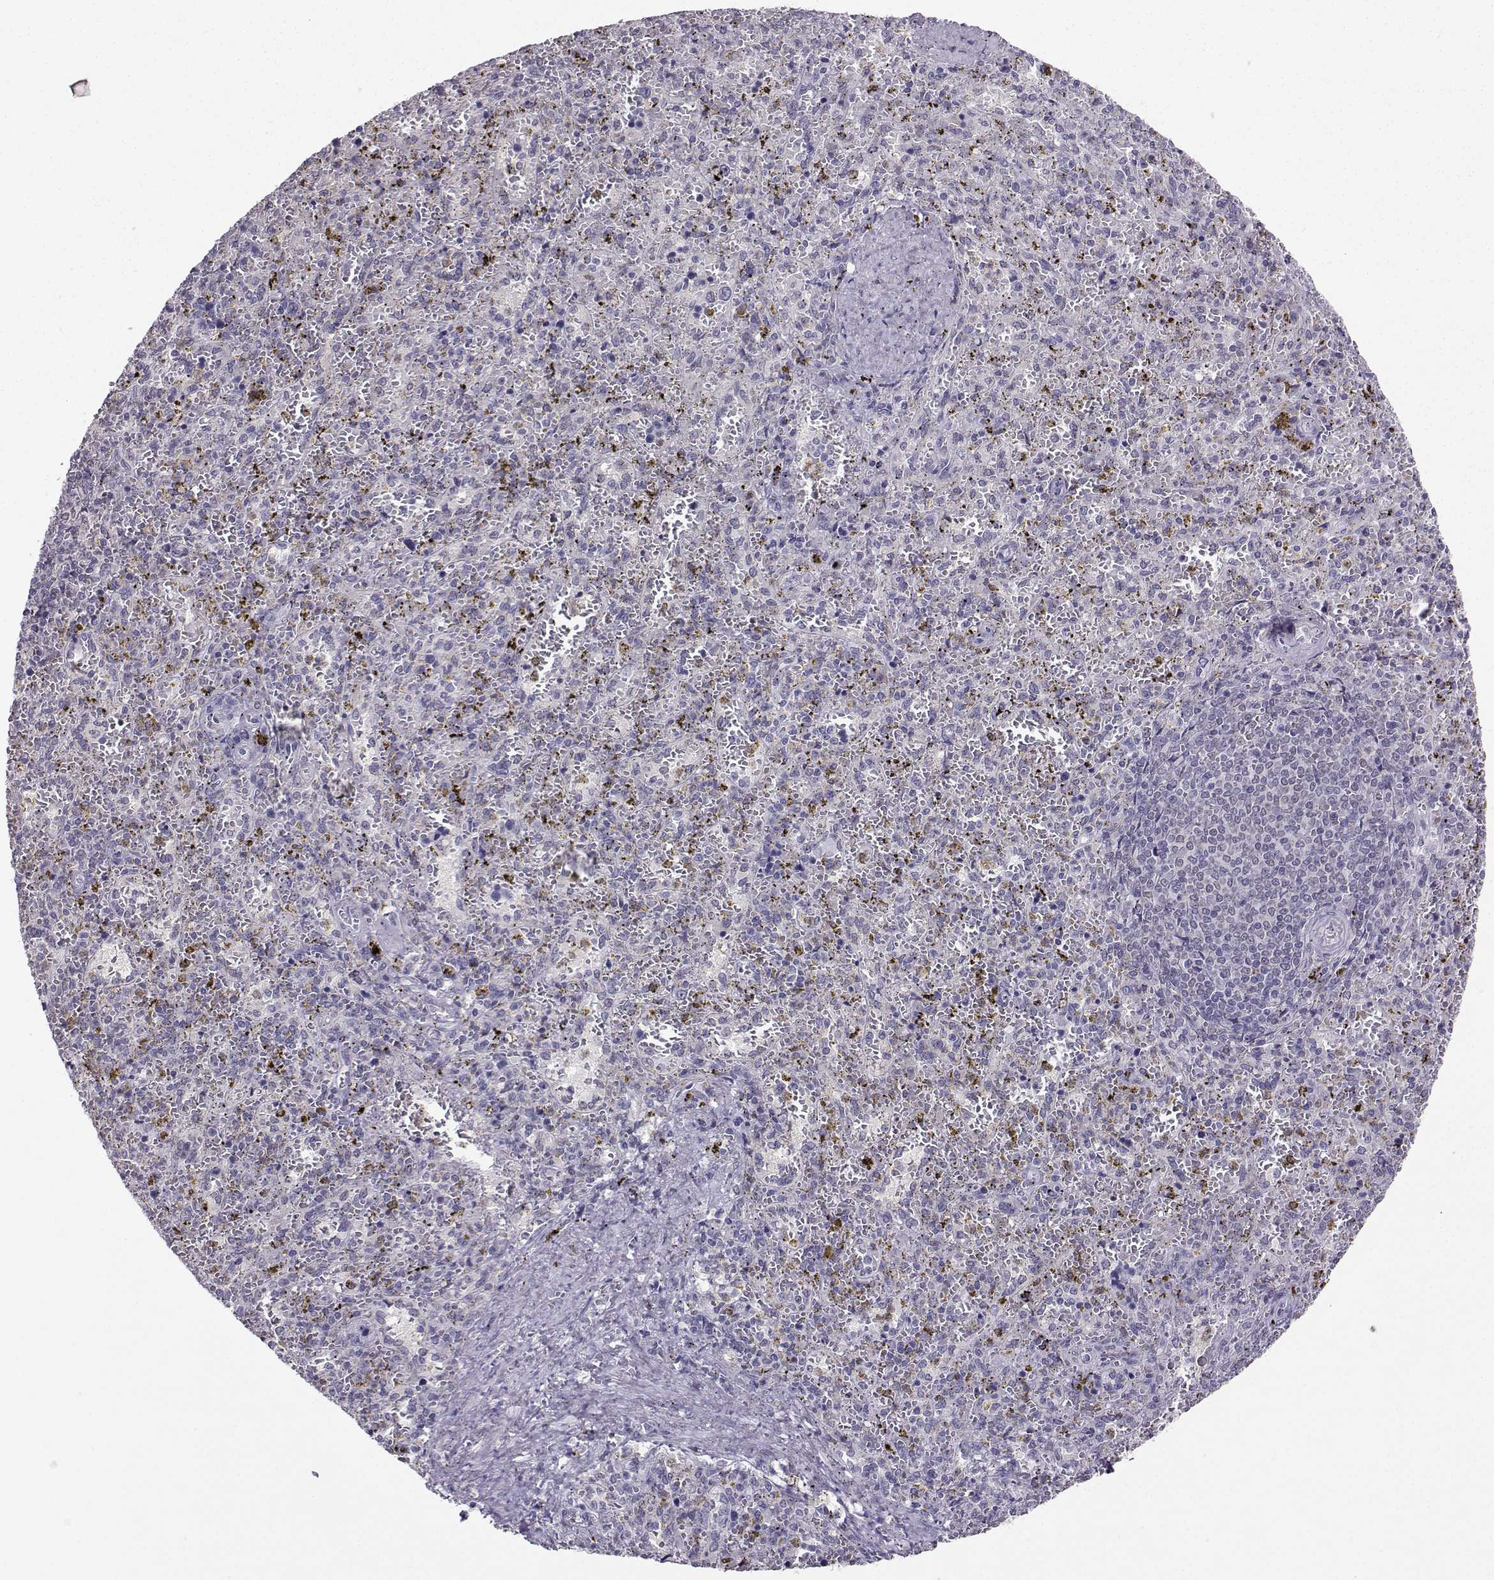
{"staining": {"intensity": "negative", "quantity": "none", "location": "none"}, "tissue": "spleen", "cell_type": "Cells in red pulp", "image_type": "normal", "snomed": [{"axis": "morphology", "description": "Normal tissue, NOS"}, {"axis": "topography", "description": "Spleen"}], "caption": "Immunohistochemistry (IHC) micrograph of normal spleen: spleen stained with DAB shows no significant protein expression in cells in red pulp.", "gene": "TBR1", "patient": {"sex": "female", "age": 50}}